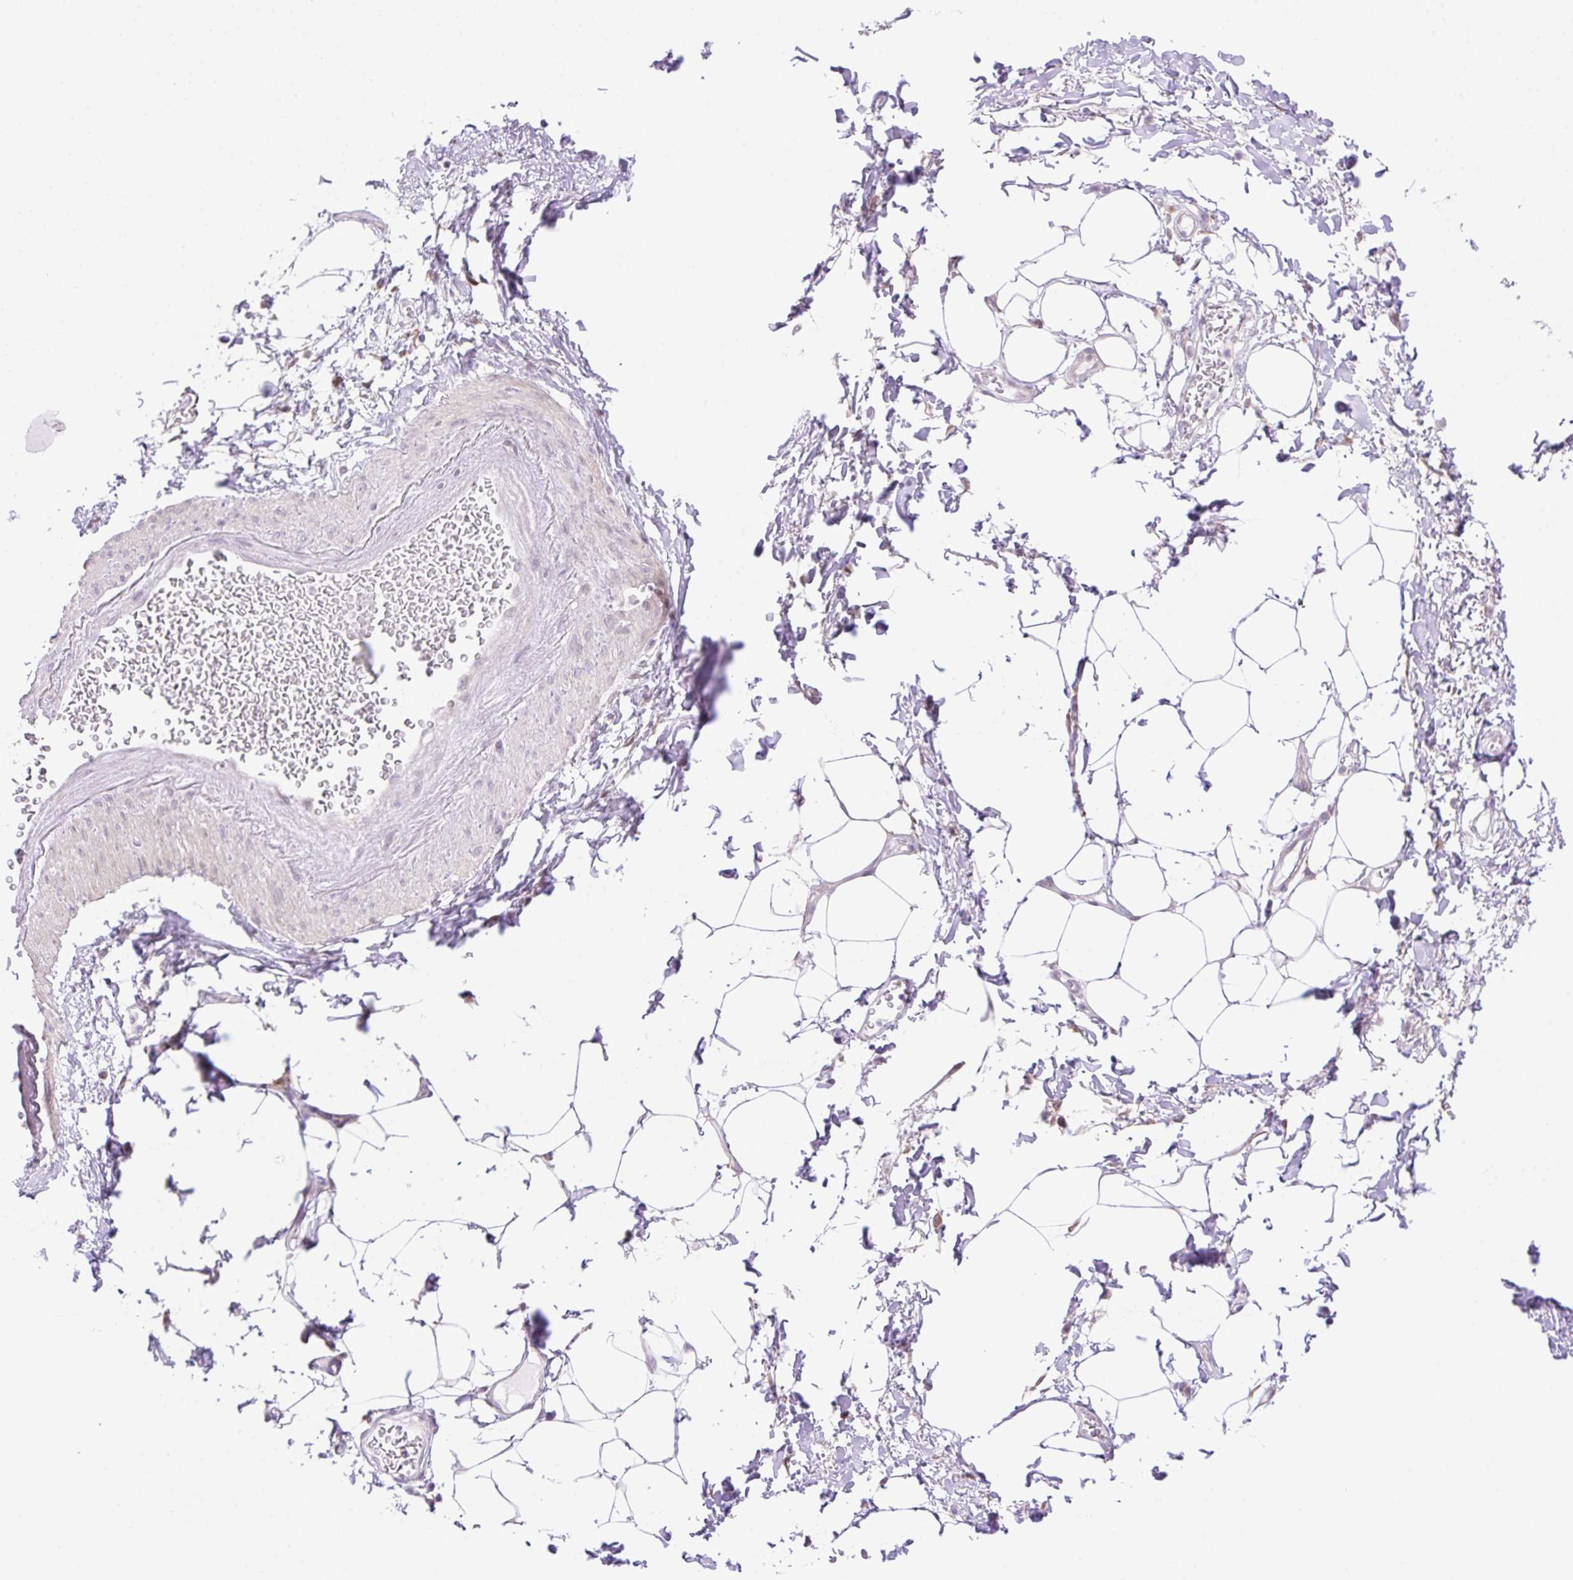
{"staining": {"intensity": "negative", "quantity": "none", "location": "none"}, "tissue": "adipose tissue", "cell_type": "Adipocytes", "image_type": "normal", "snomed": [{"axis": "morphology", "description": "Normal tissue, NOS"}, {"axis": "topography", "description": "Vagina"}, {"axis": "topography", "description": "Peripheral nerve tissue"}], "caption": "Image shows no protein staining in adipocytes of benign adipose tissue. (Stains: DAB immunohistochemistry (IHC) with hematoxylin counter stain, Microscopy: brightfield microscopy at high magnification).", "gene": "ENSG00000264668", "patient": {"sex": "female", "age": 71}}